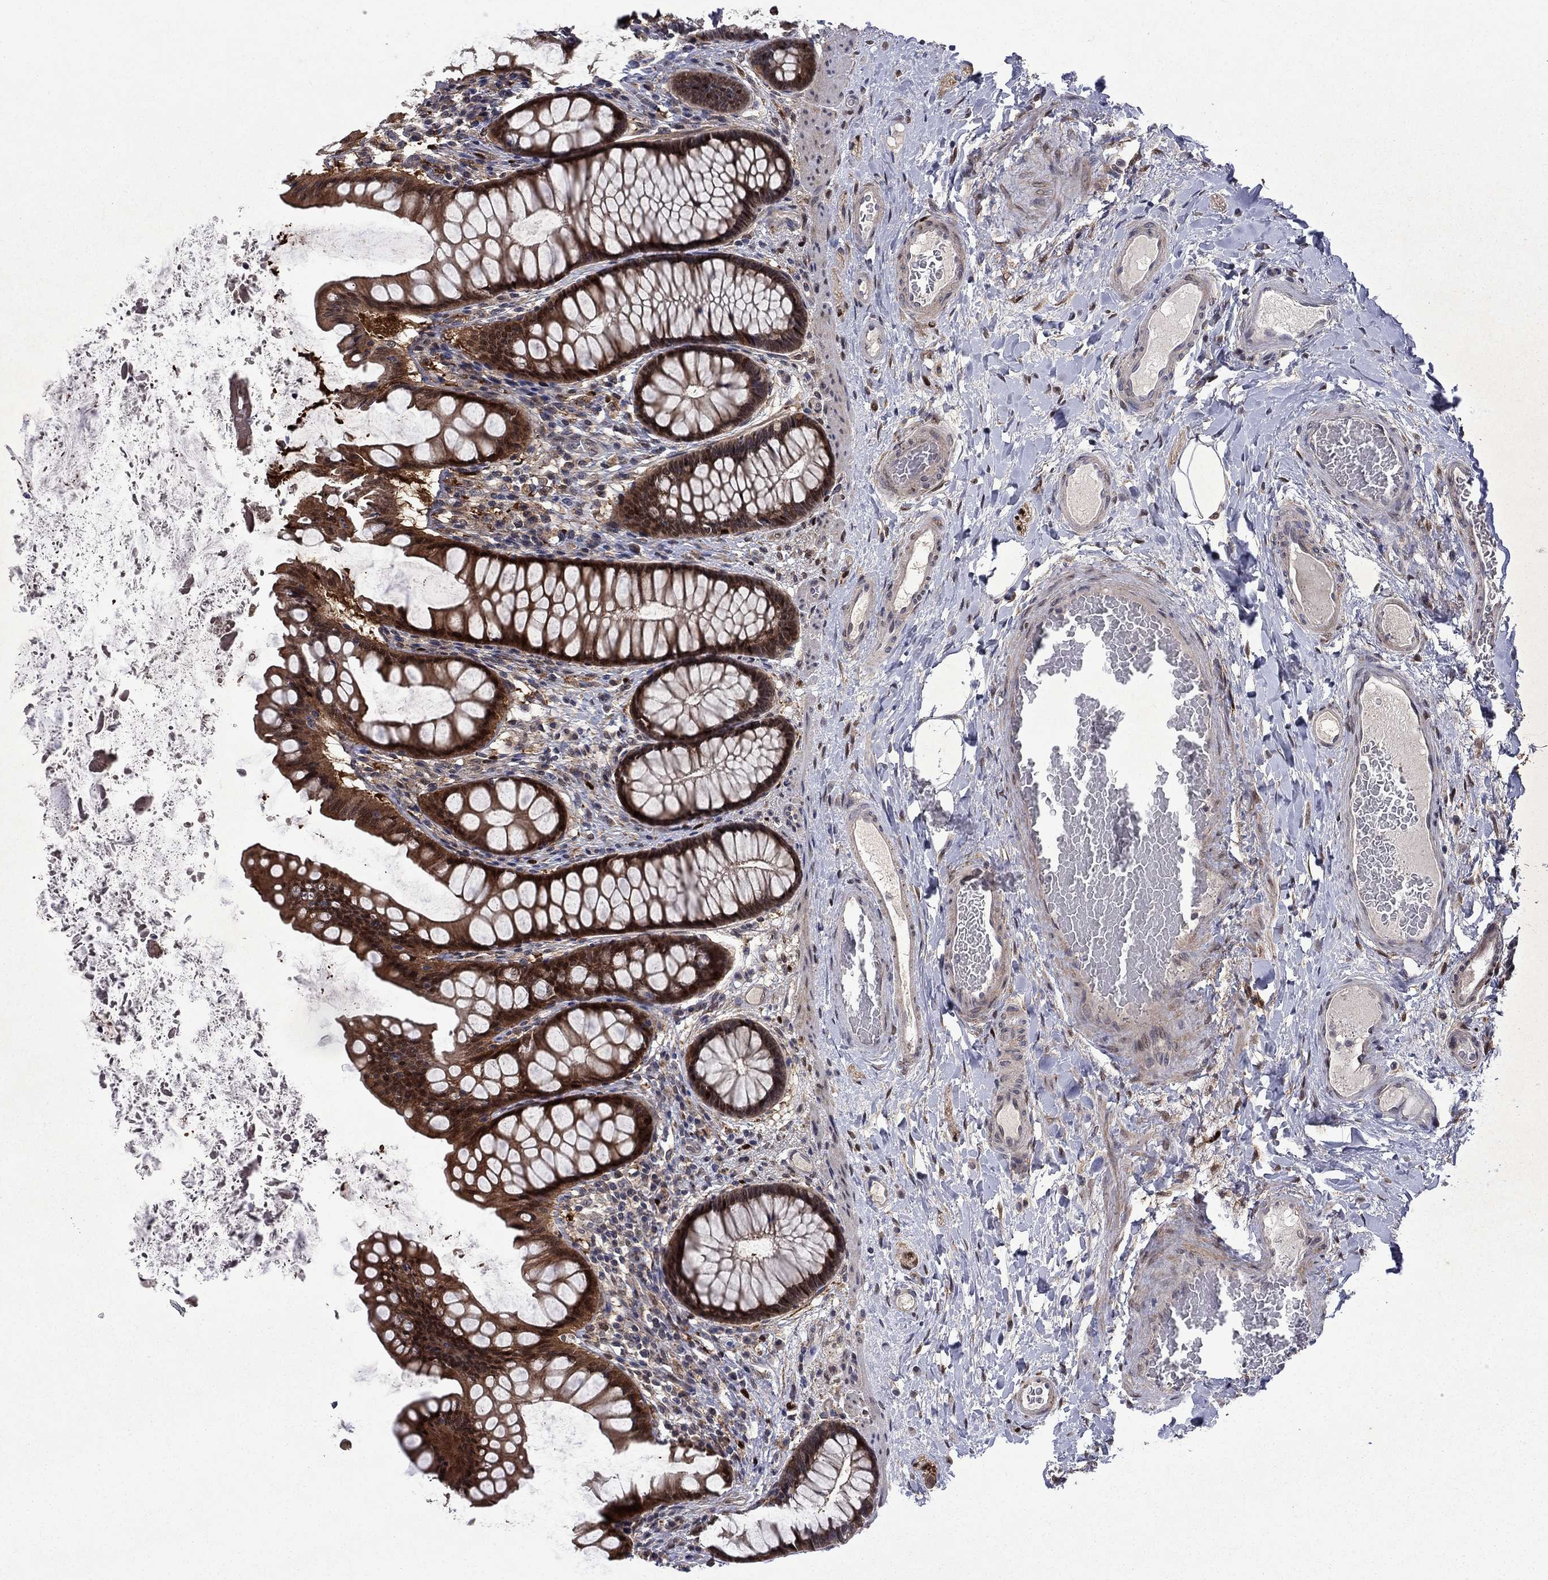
{"staining": {"intensity": "negative", "quantity": "none", "location": "none"}, "tissue": "colon", "cell_type": "Endothelial cells", "image_type": "normal", "snomed": [{"axis": "morphology", "description": "Normal tissue, NOS"}, {"axis": "topography", "description": "Colon"}], "caption": "Colon was stained to show a protein in brown. There is no significant expression in endothelial cells.", "gene": "CBR1", "patient": {"sex": "female", "age": 65}}